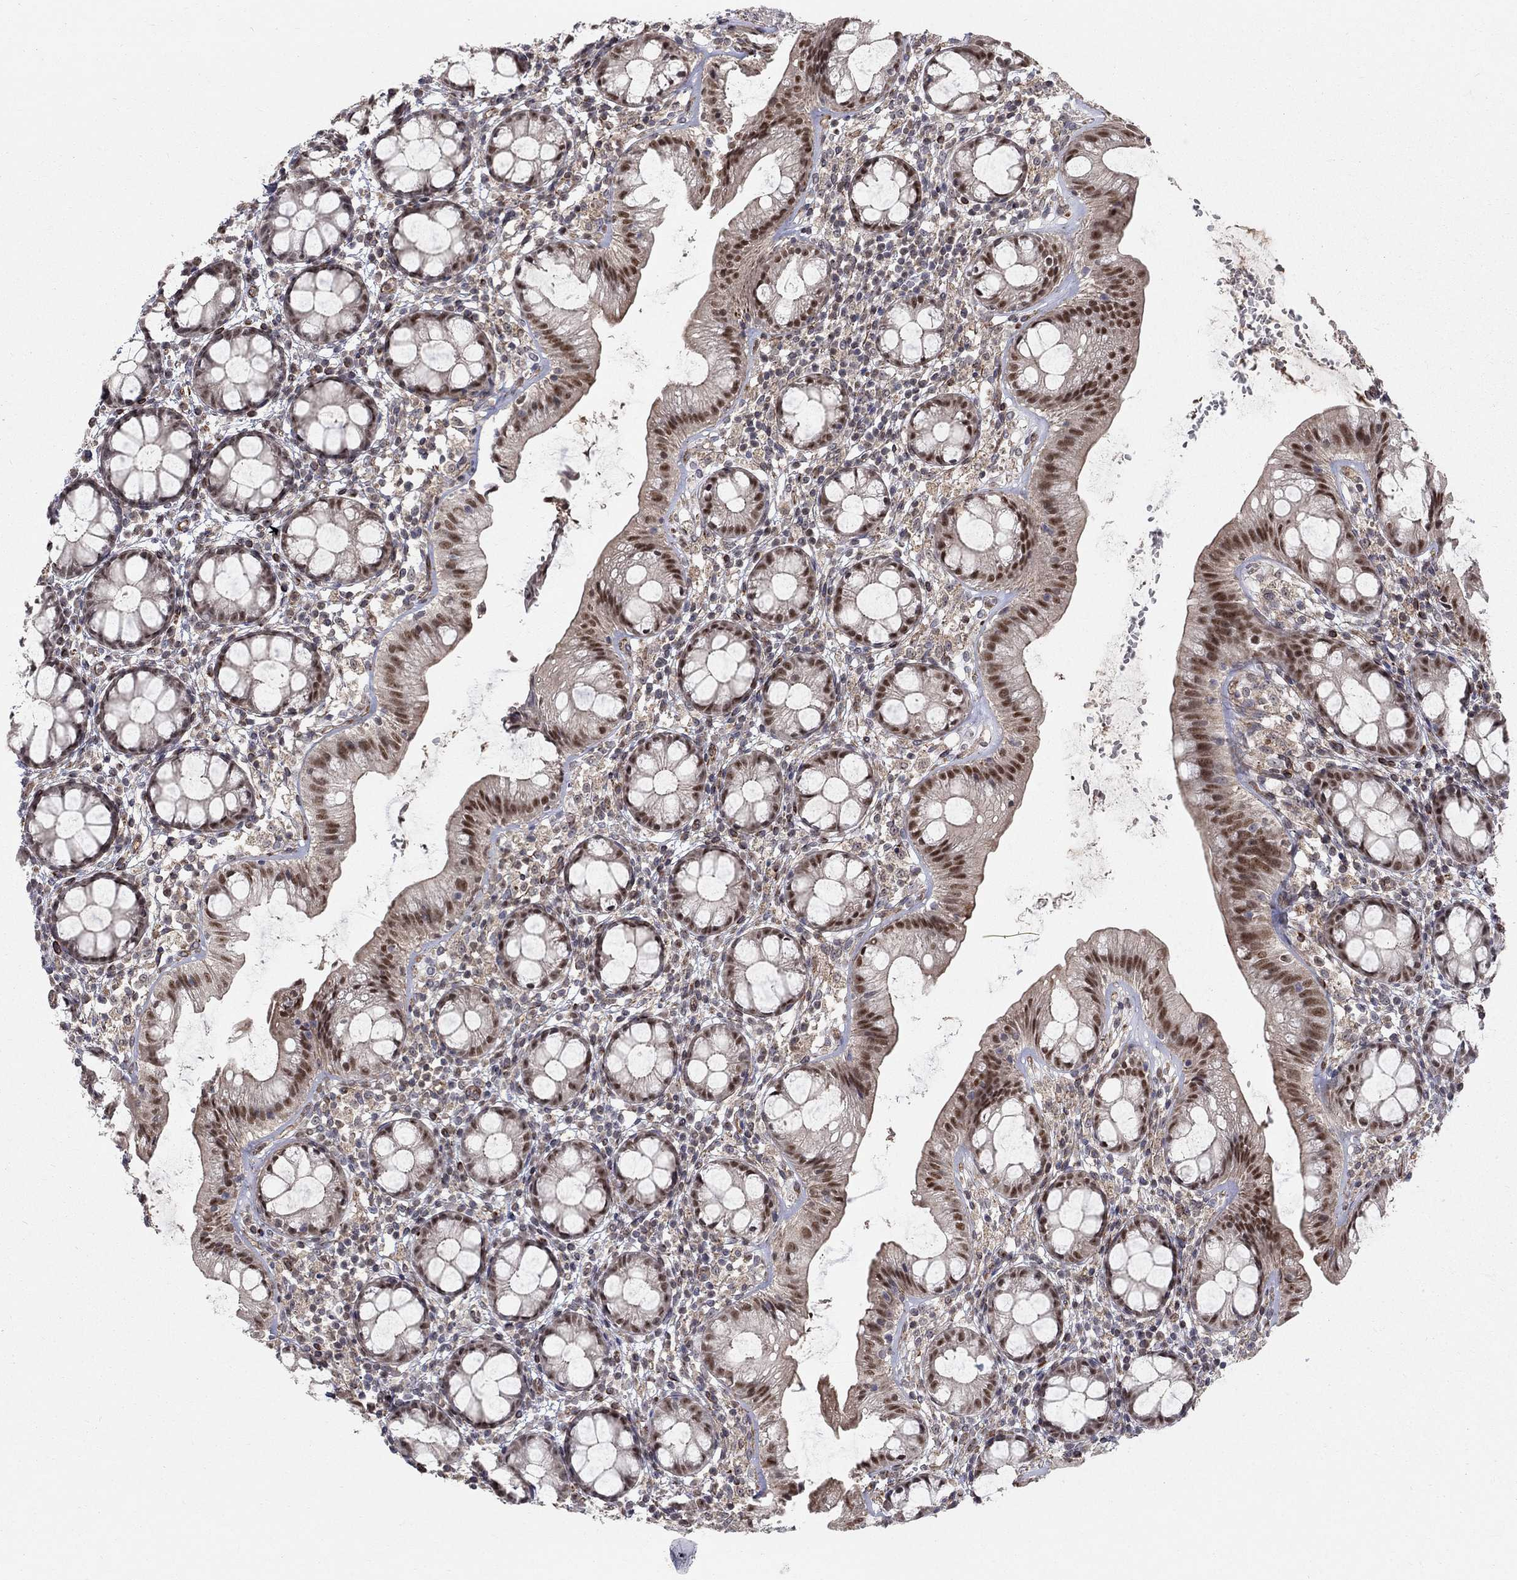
{"staining": {"intensity": "strong", "quantity": "25%-75%", "location": "nuclear"}, "tissue": "rectum", "cell_type": "Glandular cells", "image_type": "normal", "snomed": [{"axis": "morphology", "description": "Normal tissue, NOS"}, {"axis": "topography", "description": "Rectum"}], "caption": "Strong nuclear staining is present in approximately 25%-75% of glandular cells in unremarkable rectum. (DAB IHC, brown staining for protein, blue staining for nuclei).", "gene": "MSRA", "patient": {"sex": "male", "age": 57}}